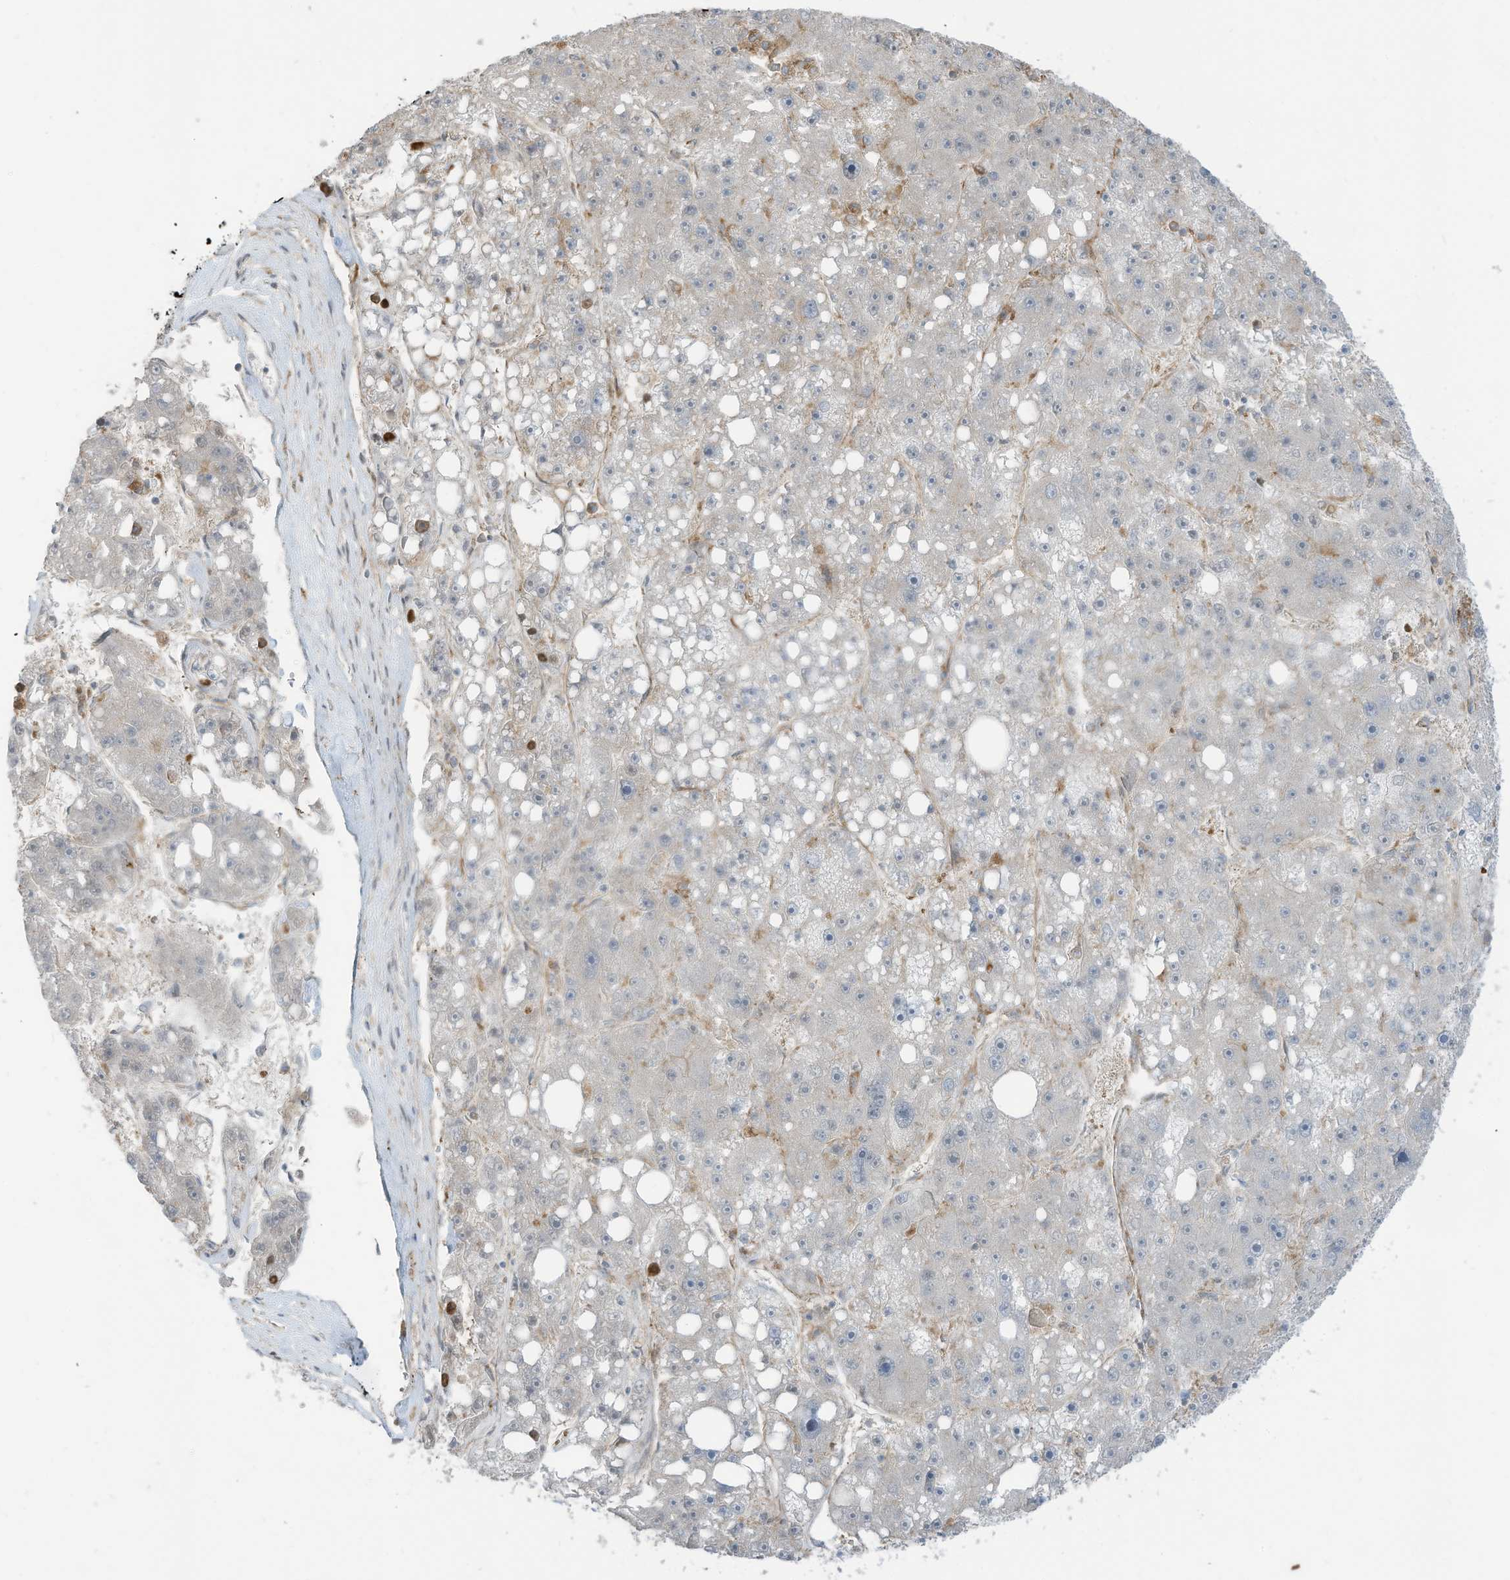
{"staining": {"intensity": "moderate", "quantity": "<25%", "location": "nuclear"}, "tissue": "liver cancer", "cell_type": "Tumor cells", "image_type": "cancer", "snomed": [{"axis": "morphology", "description": "Carcinoma, Hepatocellular, NOS"}, {"axis": "topography", "description": "Liver"}], "caption": "Liver cancer stained with immunohistochemistry shows moderate nuclear expression in about <25% of tumor cells.", "gene": "DZIP3", "patient": {"sex": "female", "age": 61}}